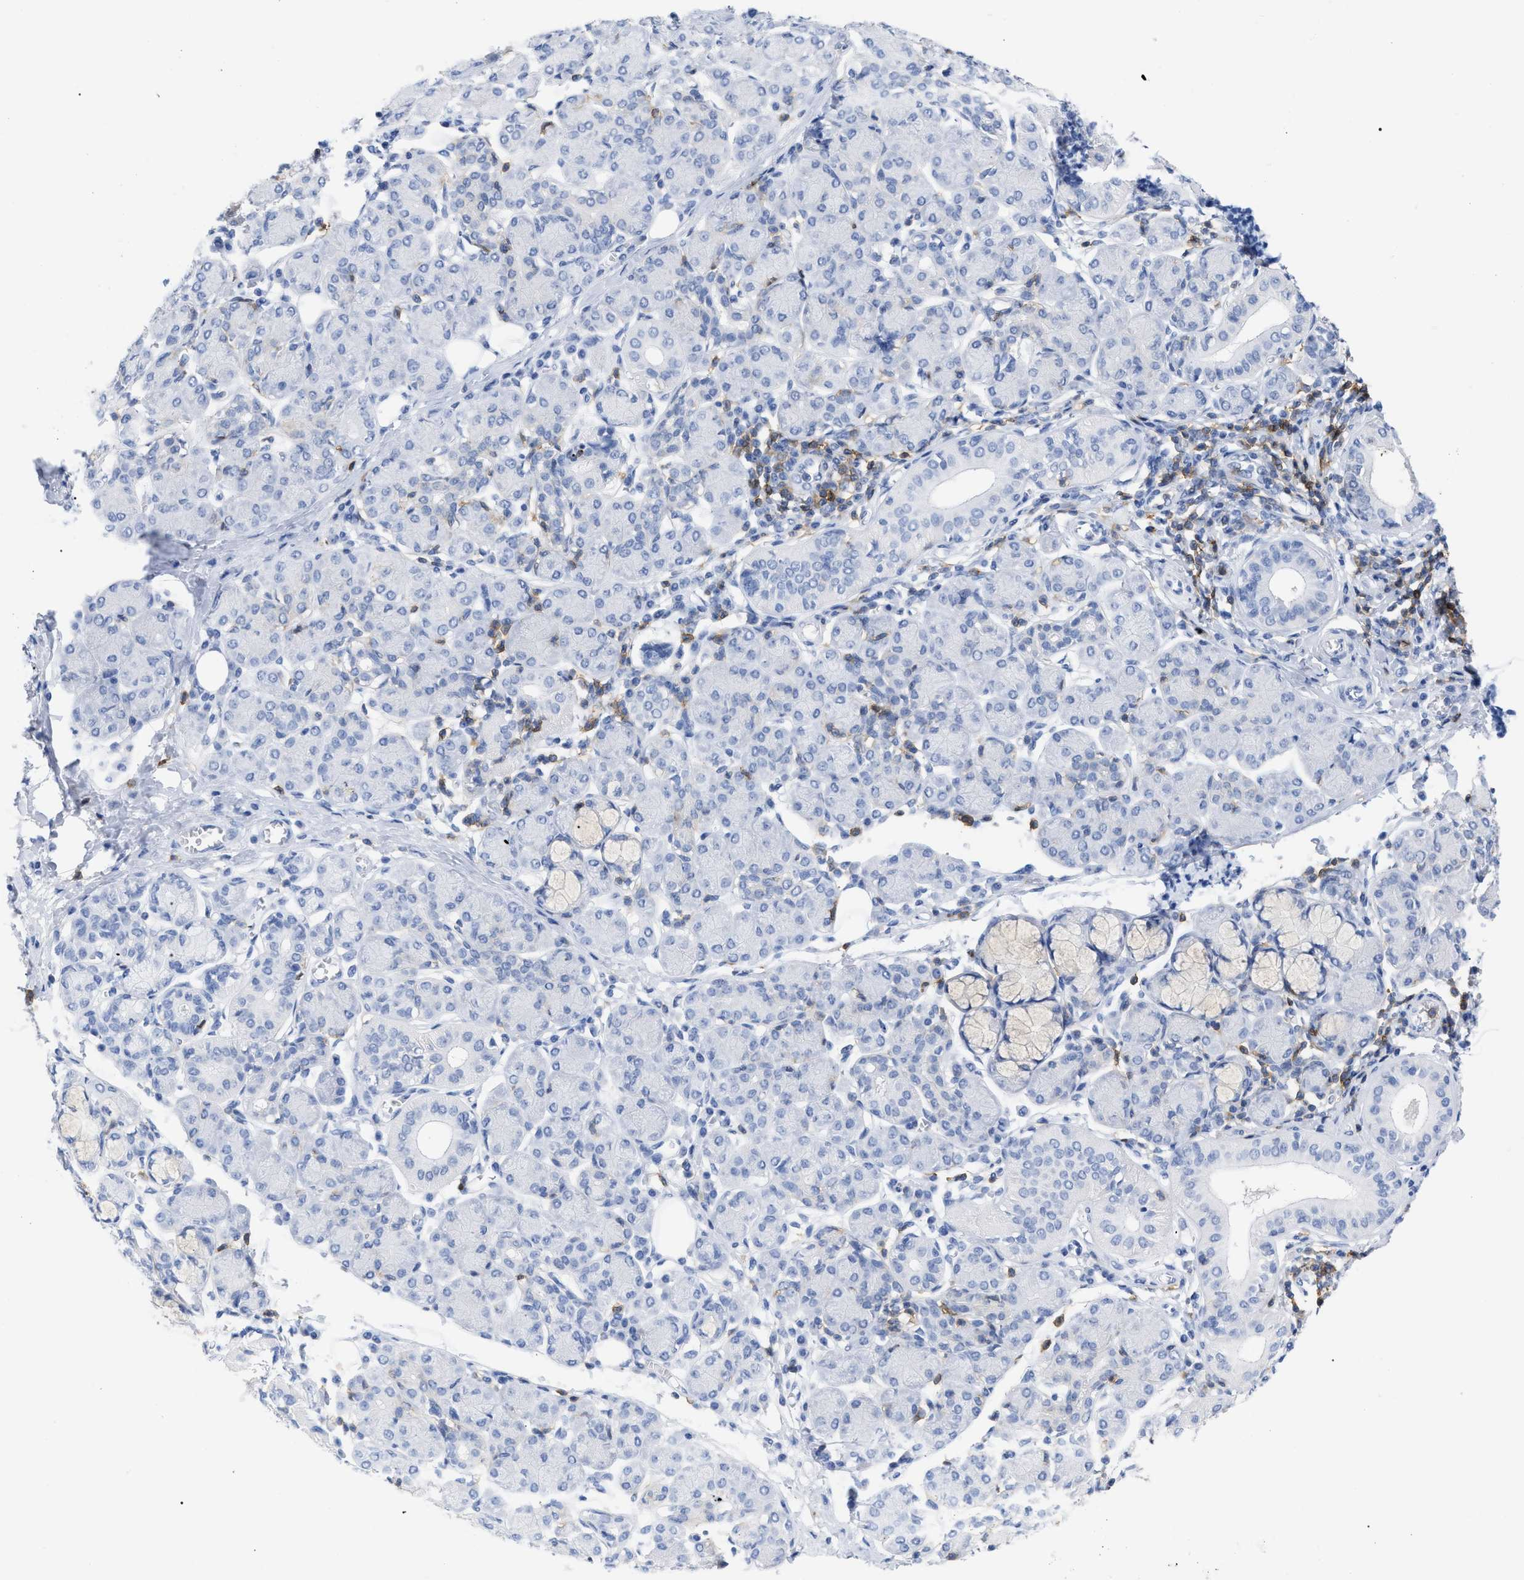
{"staining": {"intensity": "negative", "quantity": "none", "location": "none"}, "tissue": "salivary gland", "cell_type": "Glandular cells", "image_type": "normal", "snomed": [{"axis": "morphology", "description": "Normal tissue, NOS"}, {"axis": "morphology", "description": "Inflammation, NOS"}, {"axis": "topography", "description": "Lymph node"}, {"axis": "topography", "description": "Salivary gland"}], "caption": "This is an IHC image of unremarkable human salivary gland. There is no positivity in glandular cells.", "gene": "CD5", "patient": {"sex": "male", "age": 3}}